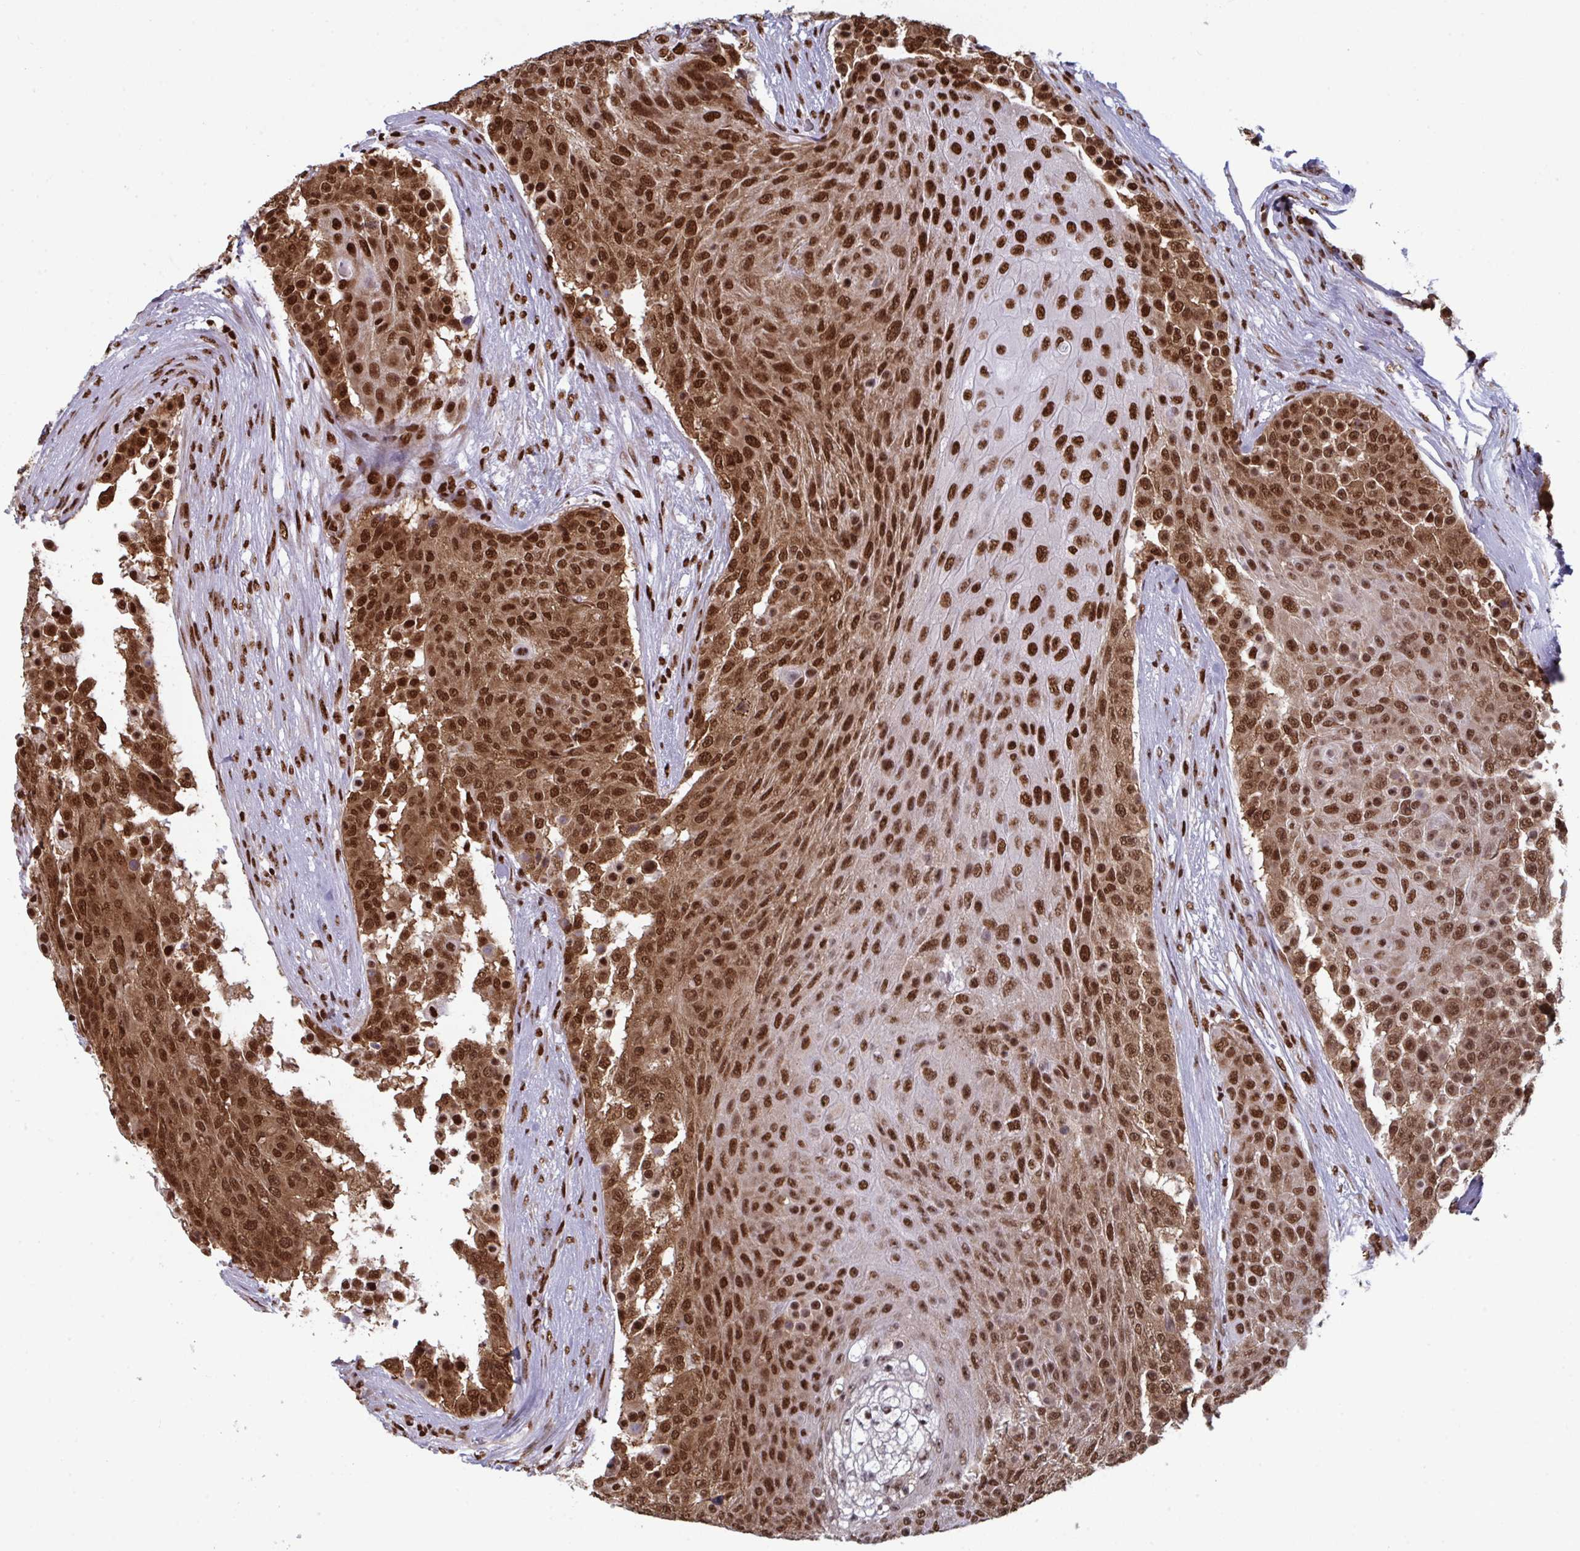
{"staining": {"intensity": "strong", "quantity": ">75%", "location": "cytoplasmic/membranous,nuclear"}, "tissue": "urothelial cancer", "cell_type": "Tumor cells", "image_type": "cancer", "snomed": [{"axis": "morphology", "description": "Urothelial carcinoma, High grade"}, {"axis": "topography", "description": "Urinary bladder"}], "caption": "The photomicrograph reveals immunohistochemical staining of urothelial cancer. There is strong cytoplasmic/membranous and nuclear positivity is identified in about >75% of tumor cells.", "gene": "GAR1", "patient": {"sex": "female", "age": 63}}